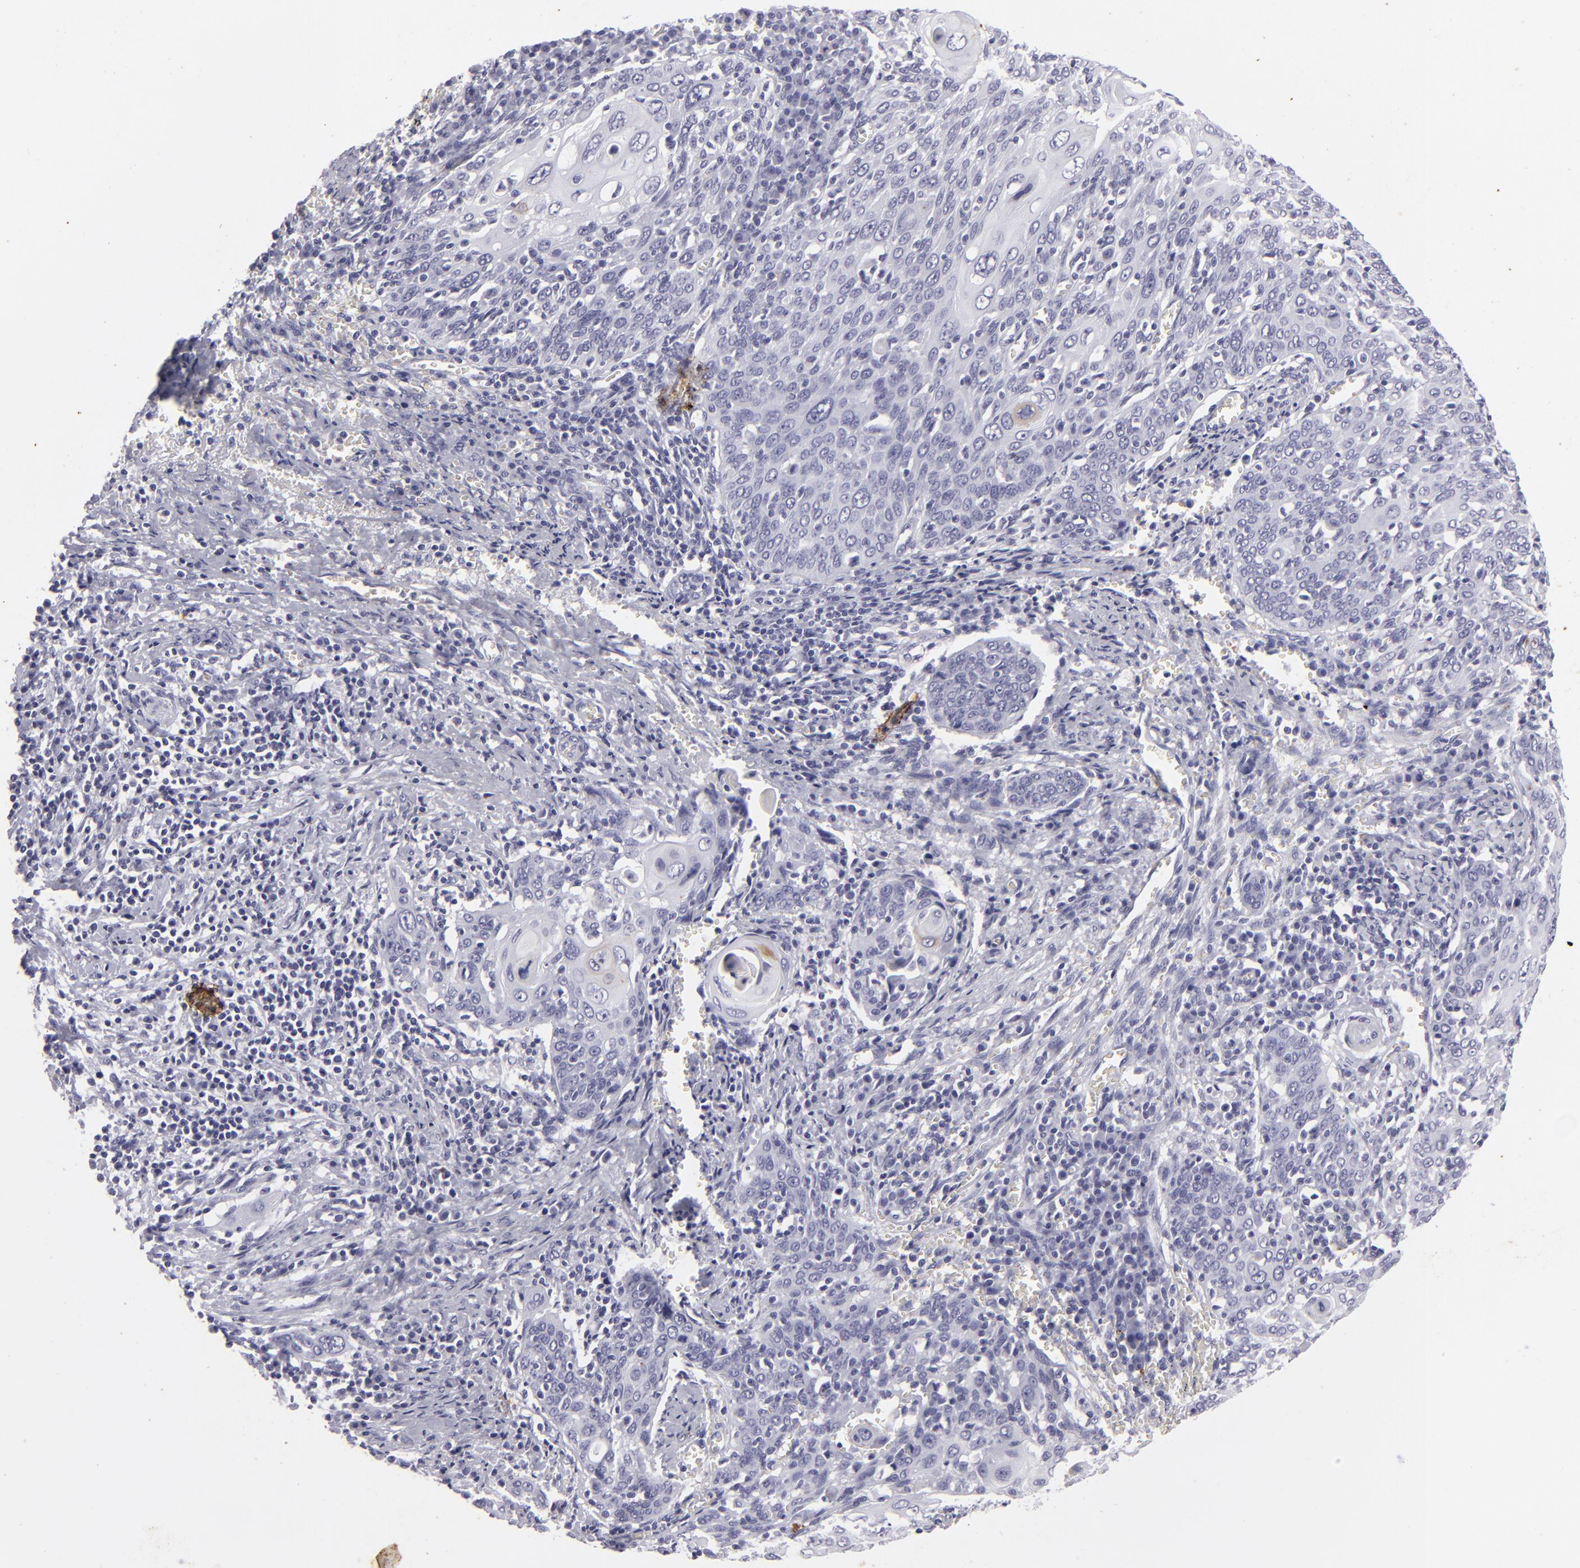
{"staining": {"intensity": "negative", "quantity": "none", "location": "none"}, "tissue": "cervical cancer", "cell_type": "Tumor cells", "image_type": "cancer", "snomed": [{"axis": "morphology", "description": "Squamous cell carcinoma, NOS"}, {"axis": "topography", "description": "Cervix"}], "caption": "Tumor cells show no significant expression in cervical cancer (squamous cell carcinoma).", "gene": "KRT1", "patient": {"sex": "female", "age": 54}}